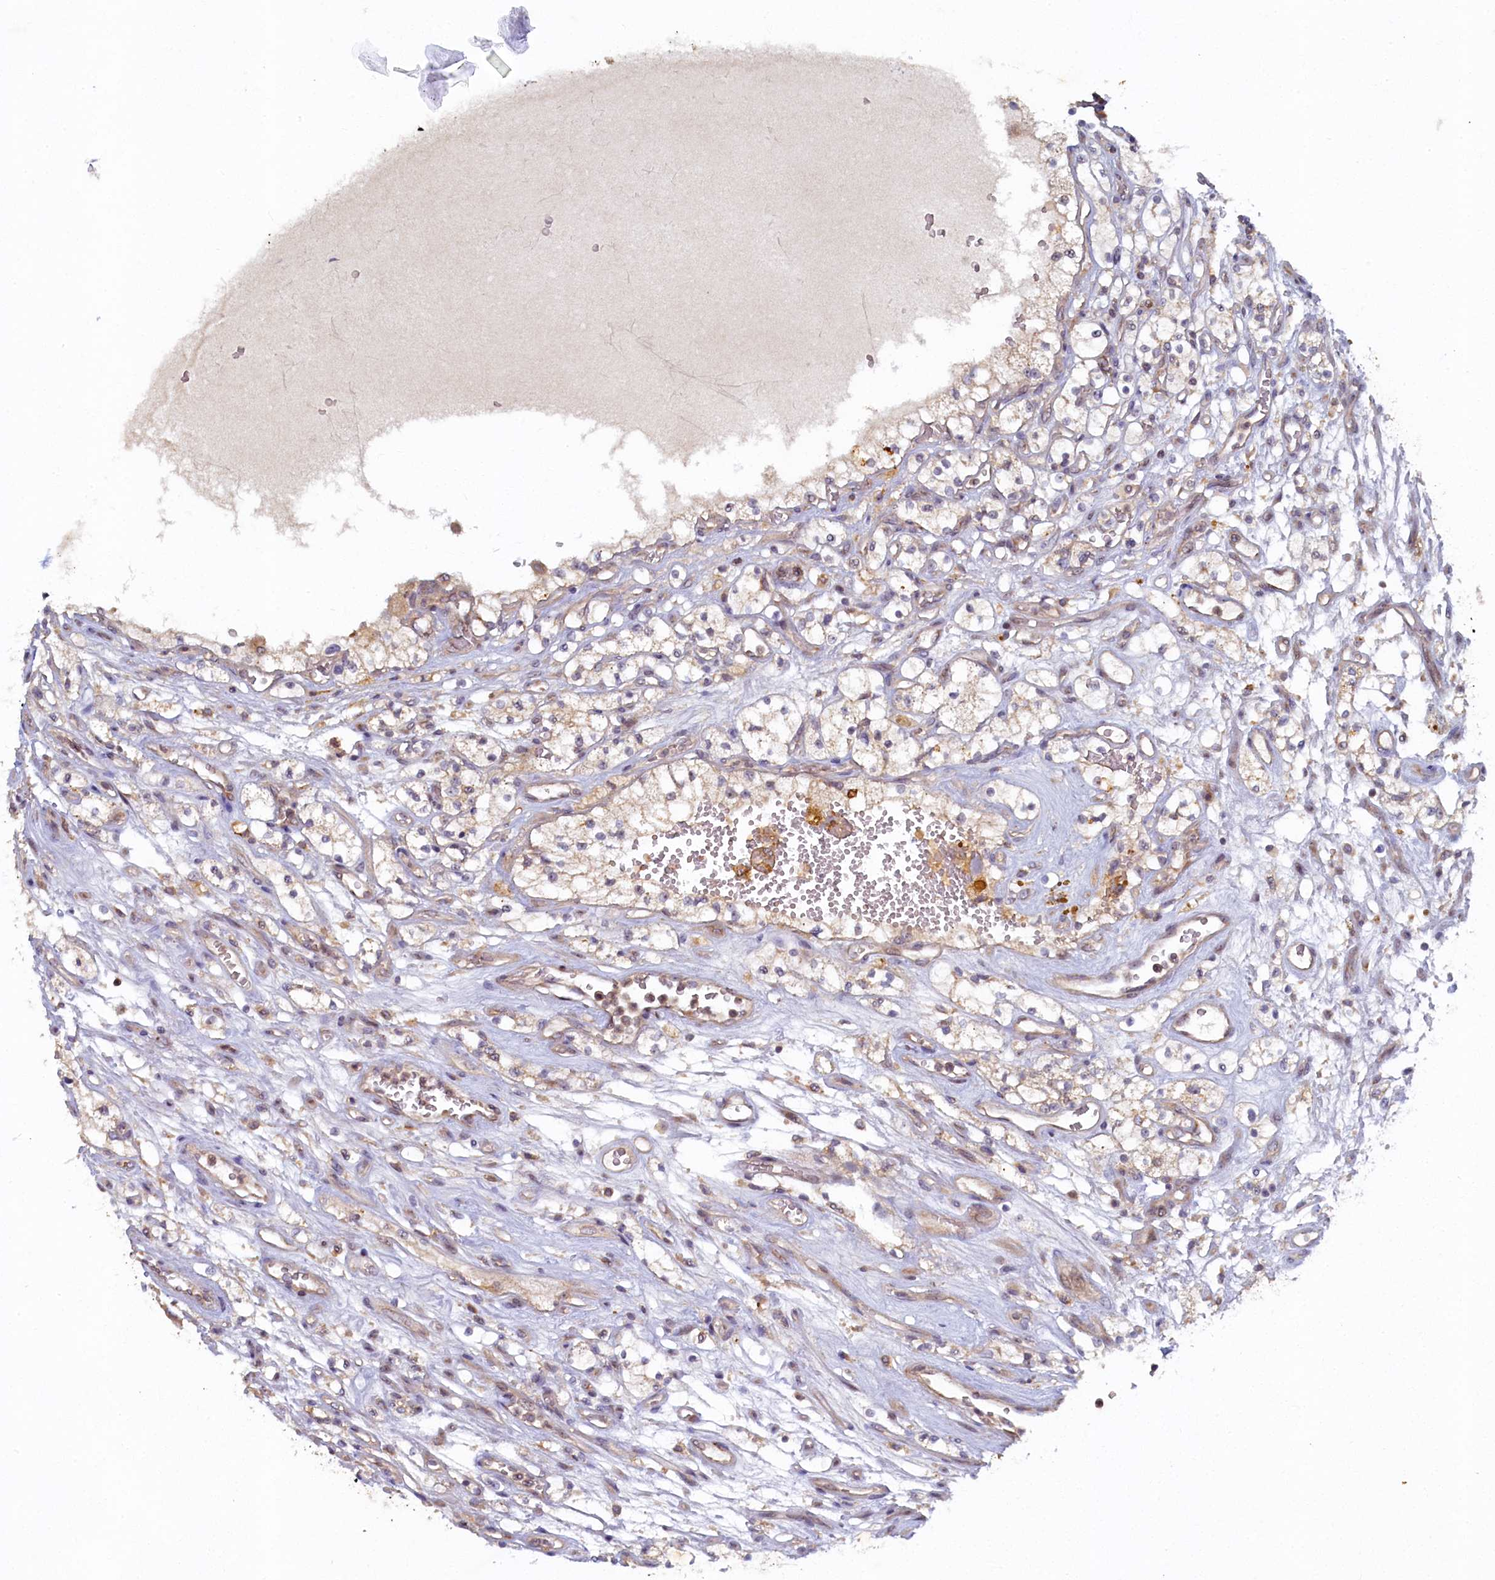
{"staining": {"intensity": "weak", "quantity": "<25%", "location": "cytoplasmic/membranous"}, "tissue": "renal cancer", "cell_type": "Tumor cells", "image_type": "cancer", "snomed": [{"axis": "morphology", "description": "Adenocarcinoma, NOS"}, {"axis": "topography", "description": "Kidney"}], "caption": "Image shows no significant protein expression in tumor cells of renal cancer (adenocarcinoma).", "gene": "CEP20", "patient": {"sex": "female", "age": 69}}